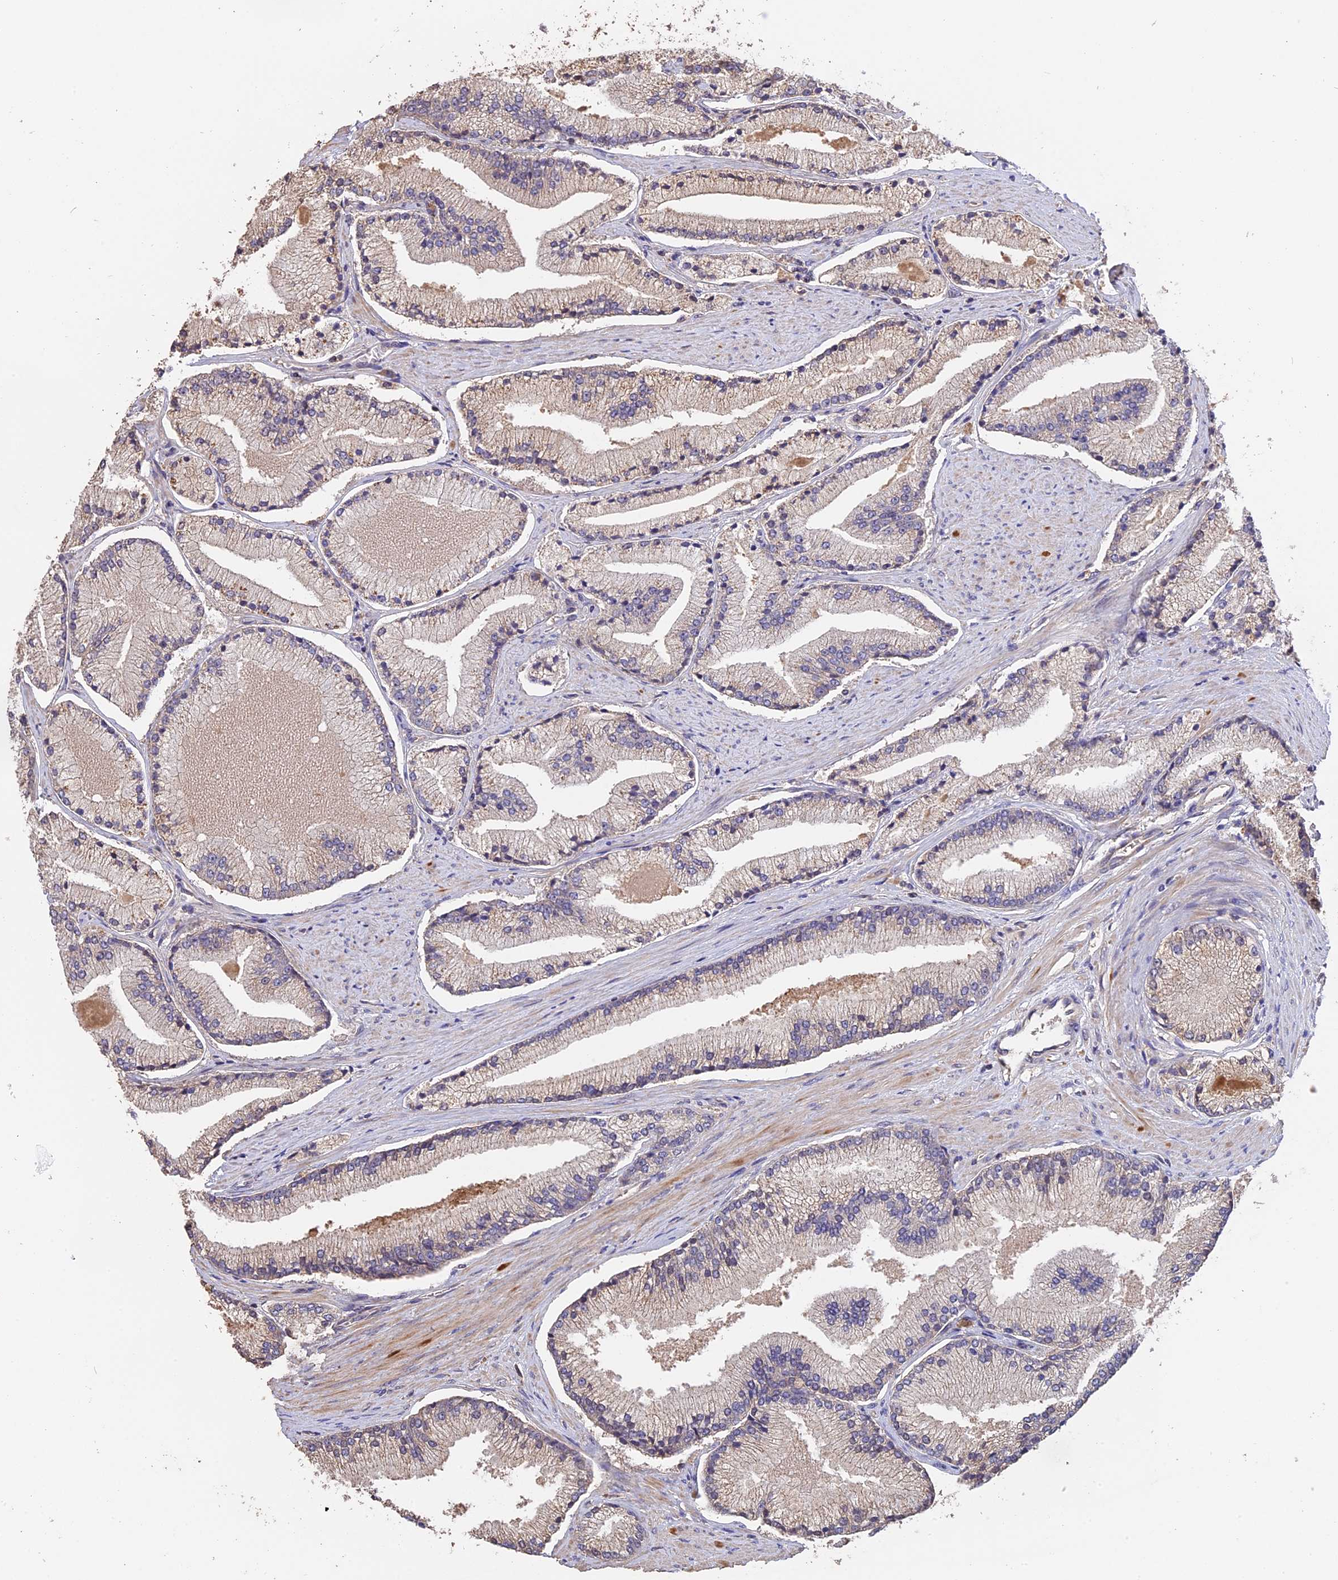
{"staining": {"intensity": "negative", "quantity": "none", "location": "none"}, "tissue": "prostate cancer", "cell_type": "Tumor cells", "image_type": "cancer", "snomed": [{"axis": "morphology", "description": "Adenocarcinoma, High grade"}, {"axis": "topography", "description": "Prostate"}], "caption": "Prostate cancer stained for a protein using immunohistochemistry (IHC) reveals no expression tumor cells.", "gene": "RASAL1", "patient": {"sex": "male", "age": 67}}